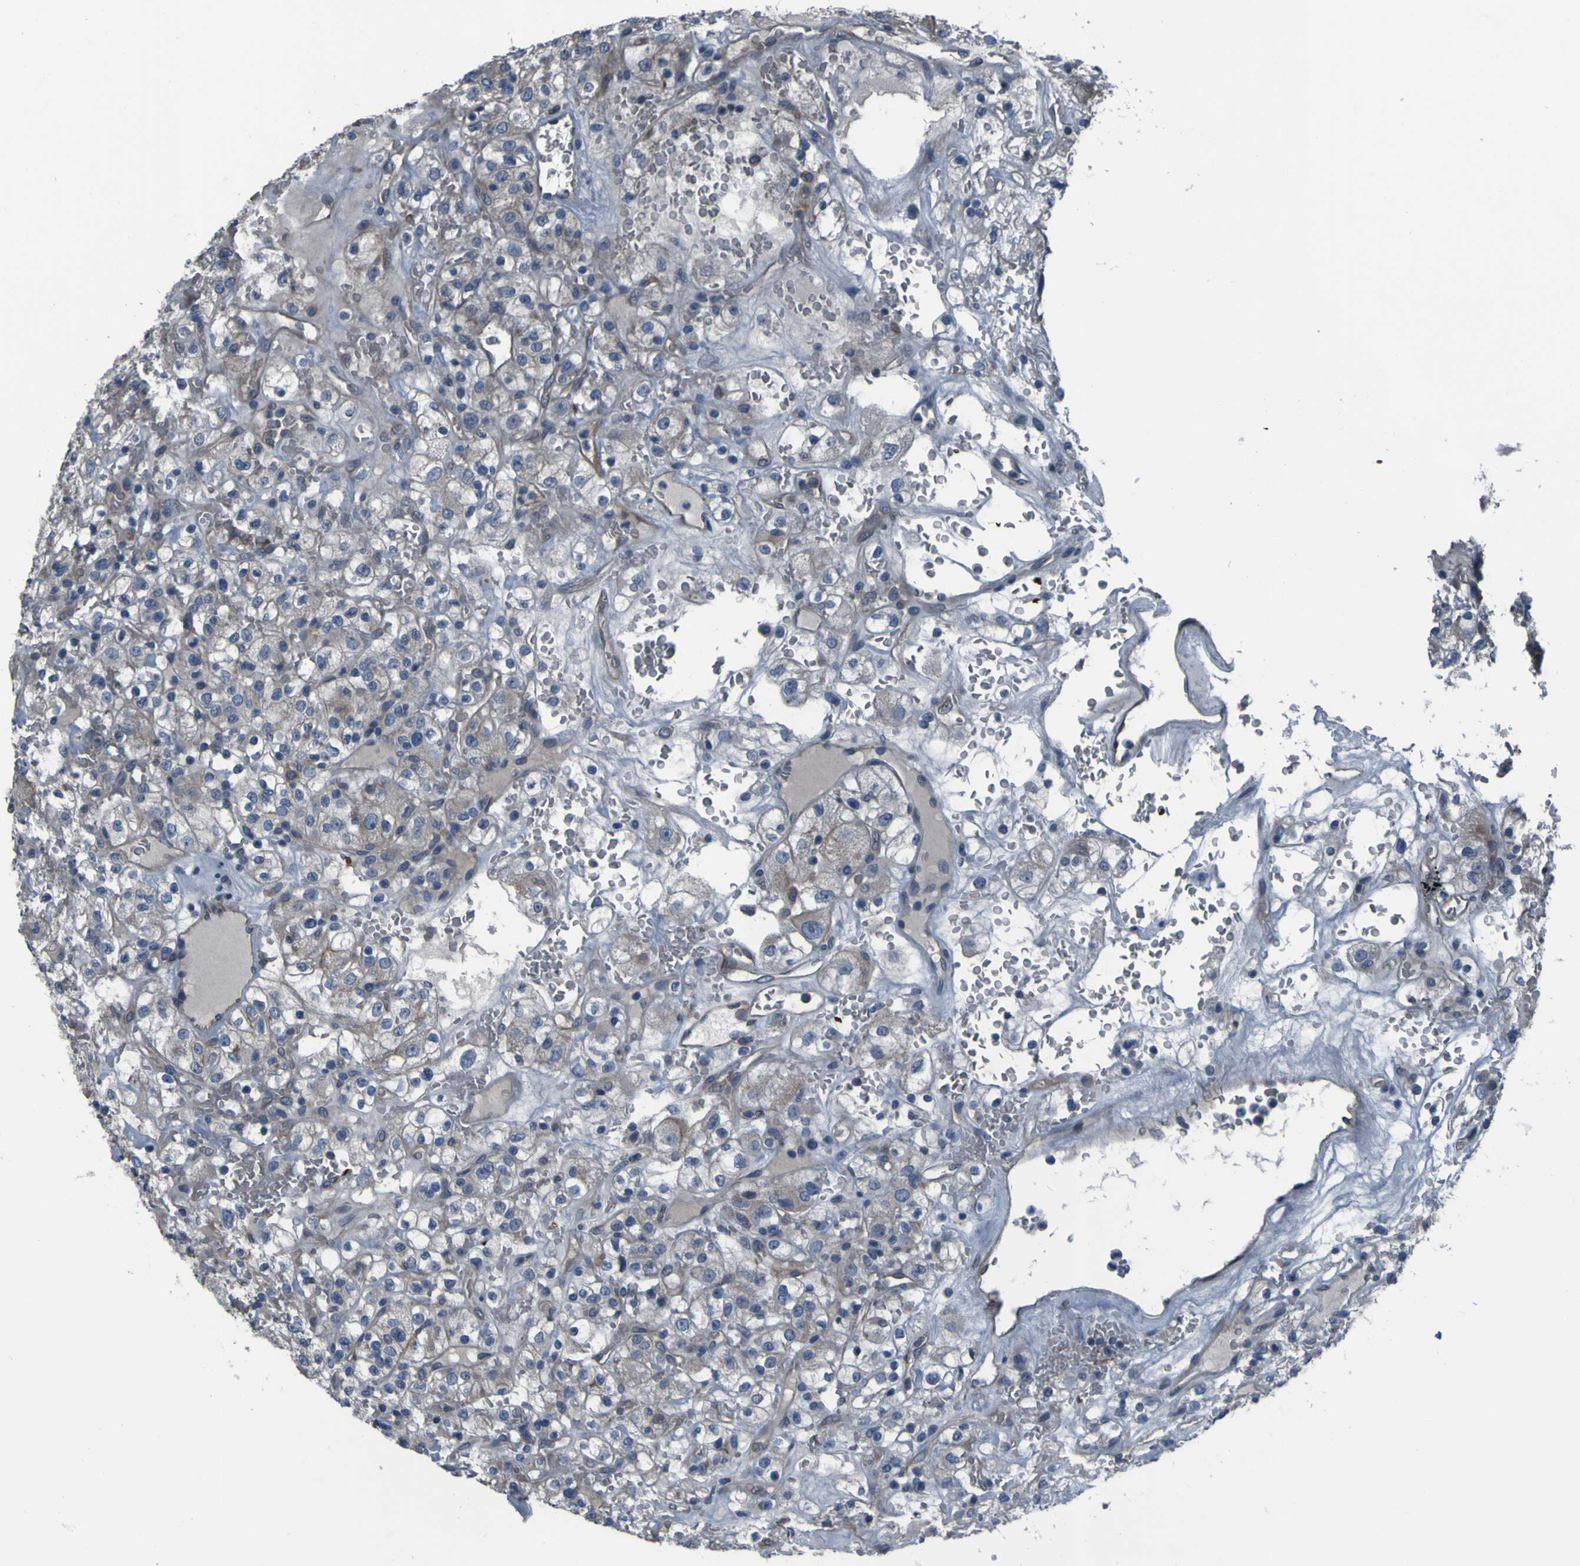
{"staining": {"intensity": "weak", "quantity": "25%-75%", "location": "cytoplasmic/membranous"}, "tissue": "renal cancer", "cell_type": "Tumor cells", "image_type": "cancer", "snomed": [{"axis": "morphology", "description": "Normal tissue, NOS"}, {"axis": "morphology", "description": "Adenocarcinoma, NOS"}, {"axis": "topography", "description": "Kidney"}], "caption": "Renal cancer (adenocarcinoma) tissue shows weak cytoplasmic/membranous expression in about 25%-75% of tumor cells", "gene": "GRAMD1A", "patient": {"sex": "female", "age": 72}}